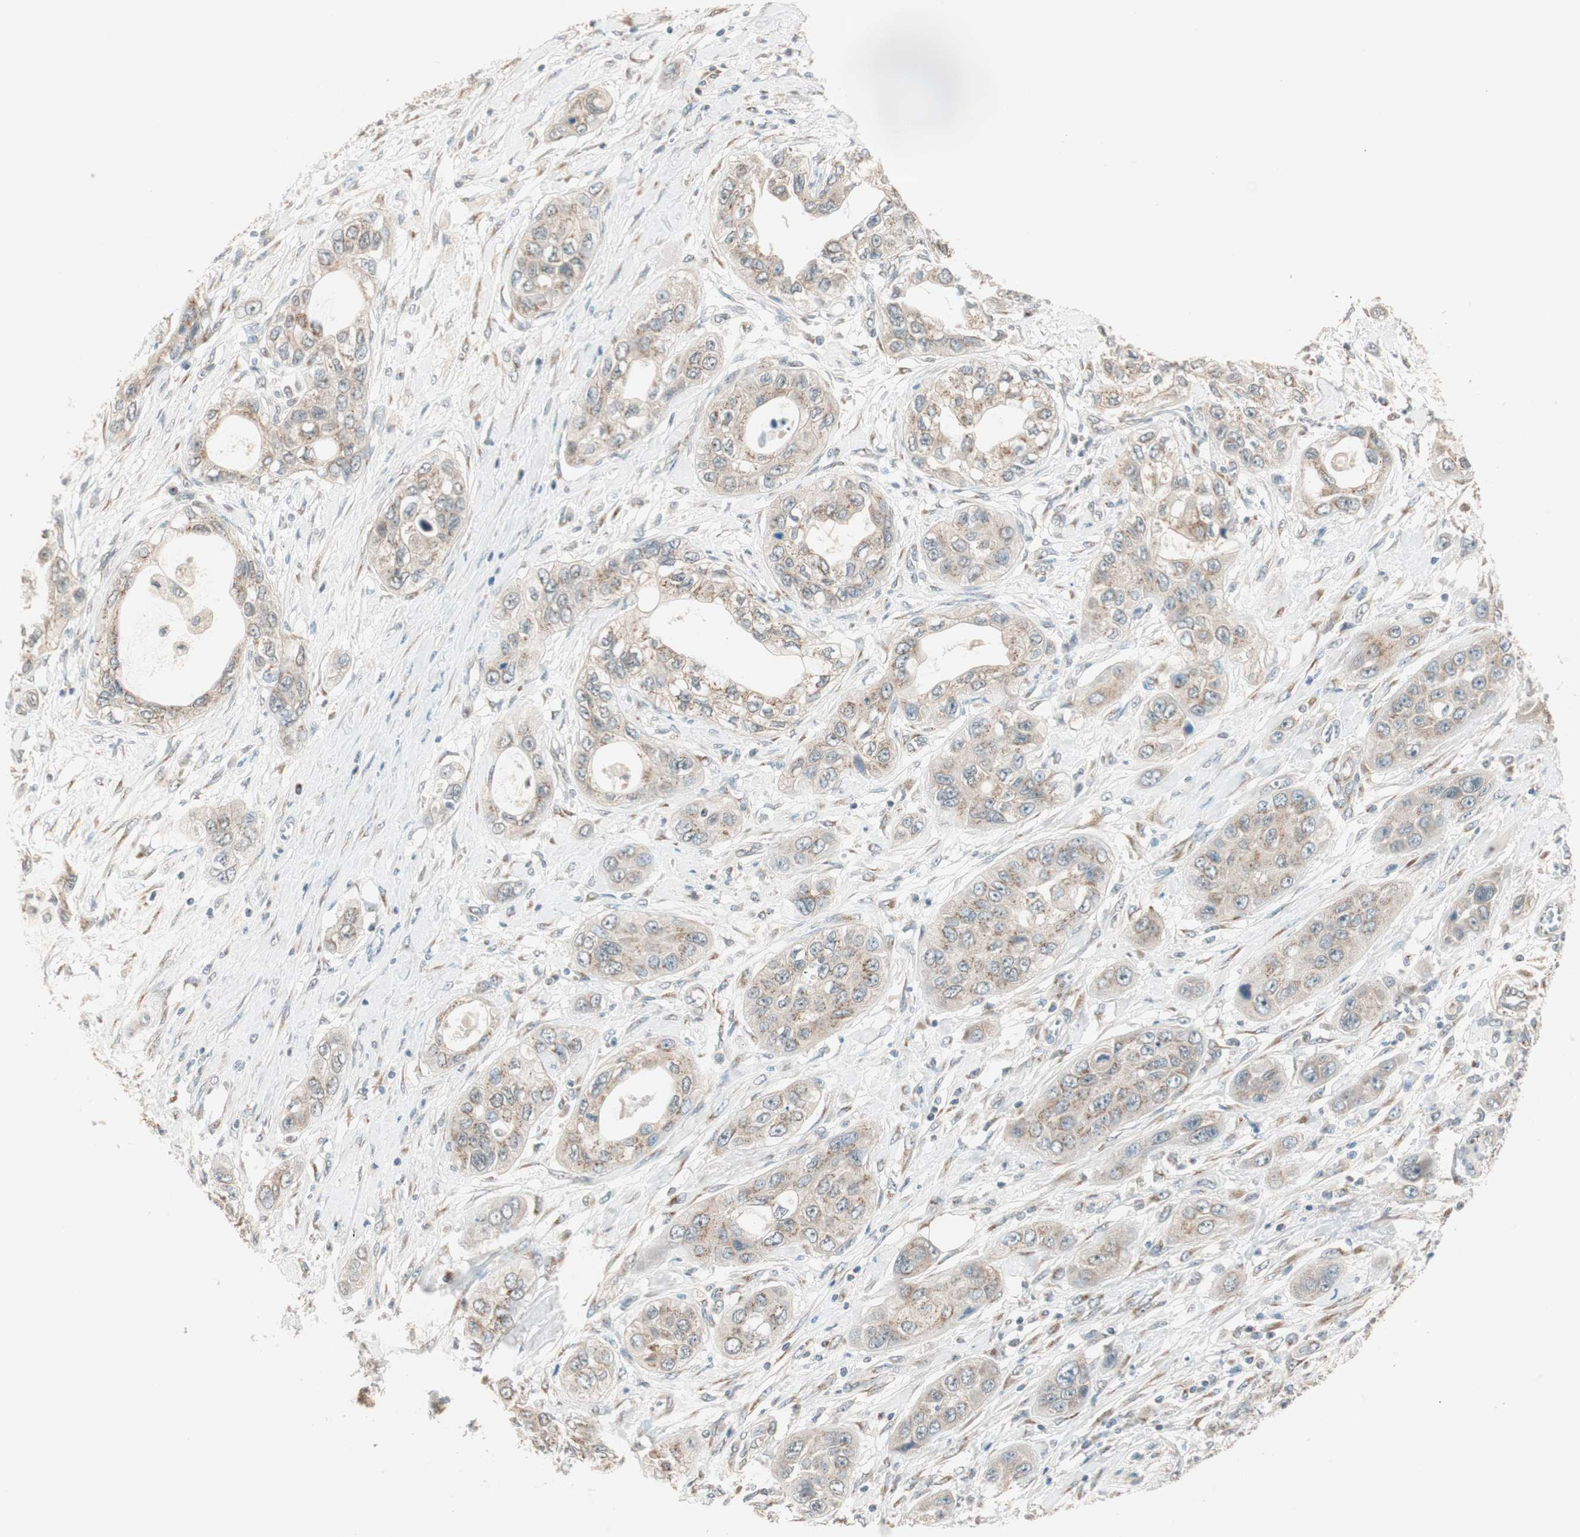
{"staining": {"intensity": "moderate", "quantity": ">75%", "location": "cytoplasmic/membranous"}, "tissue": "pancreatic cancer", "cell_type": "Tumor cells", "image_type": "cancer", "snomed": [{"axis": "morphology", "description": "Adenocarcinoma, NOS"}, {"axis": "topography", "description": "Pancreas"}], "caption": "Brown immunohistochemical staining in pancreatic cancer (adenocarcinoma) demonstrates moderate cytoplasmic/membranous staining in about >75% of tumor cells. Nuclei are stained in blue.", "gene": "SEC16A", "patient": {"sex": "female", "age": 70}}